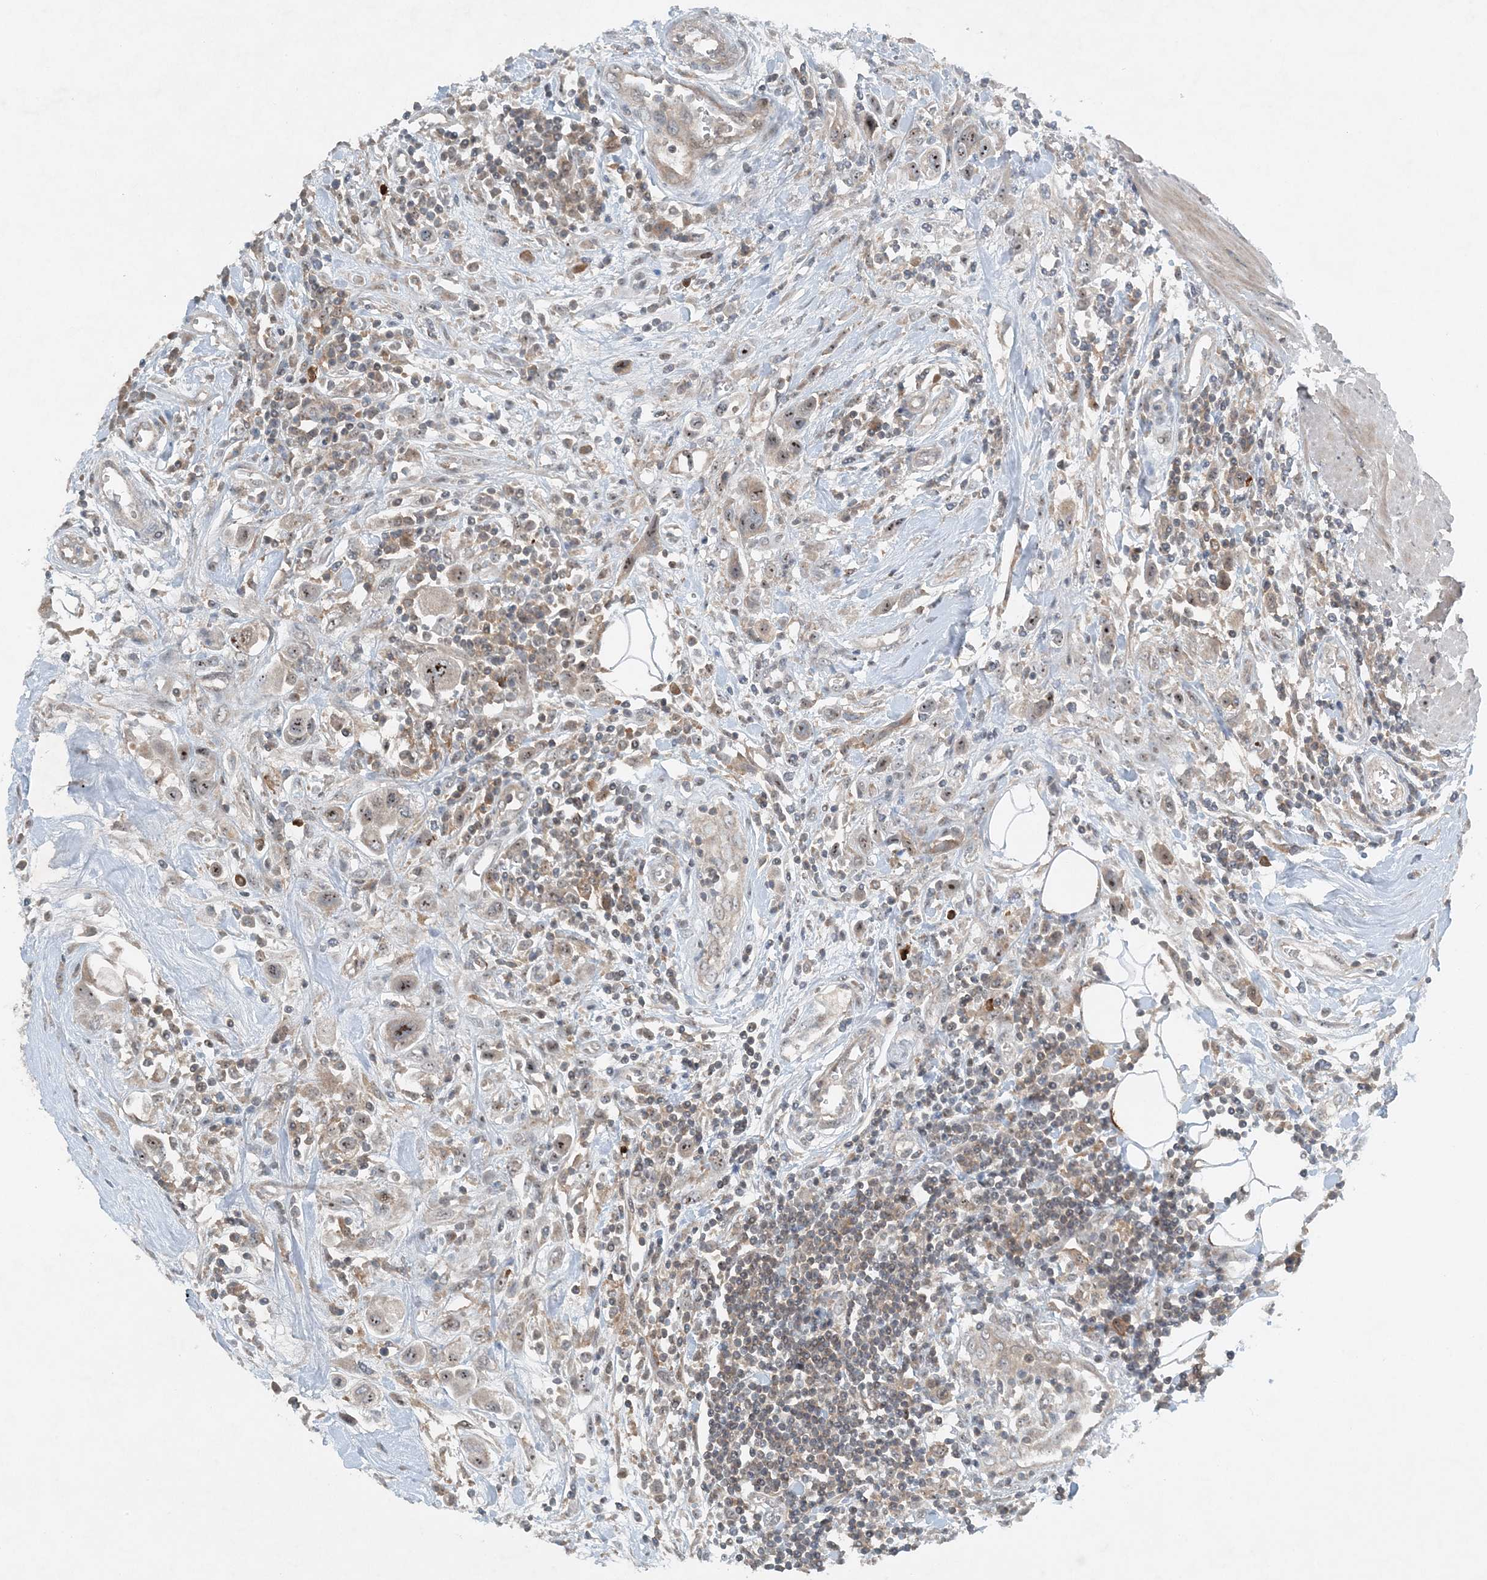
{"staining": {"intensity": "weak", "quantity": ">75%", "location": "cytoplasmic/membranous,nuclear"}, "tissue": "urothelial cancer", "cell_type": "Tumor cells", "image_type": "cancer", "snomed": [{"axis": "morphology", "description": "Urothelial carcinoma, High grade"}, {"axis": "topography", "description": "Urinary bladder"}], "caption": "Urothelial cancer stained with immunohistochemistry (IHC) shows weak cytoplasmic/membranous and nuclear expression in about >75% of tumor cells. (brown staining indicates protein expression, while blue staining denotes nuclei).", "gene": "MITD1", "patient": {"sex": "male", "age": 50}}